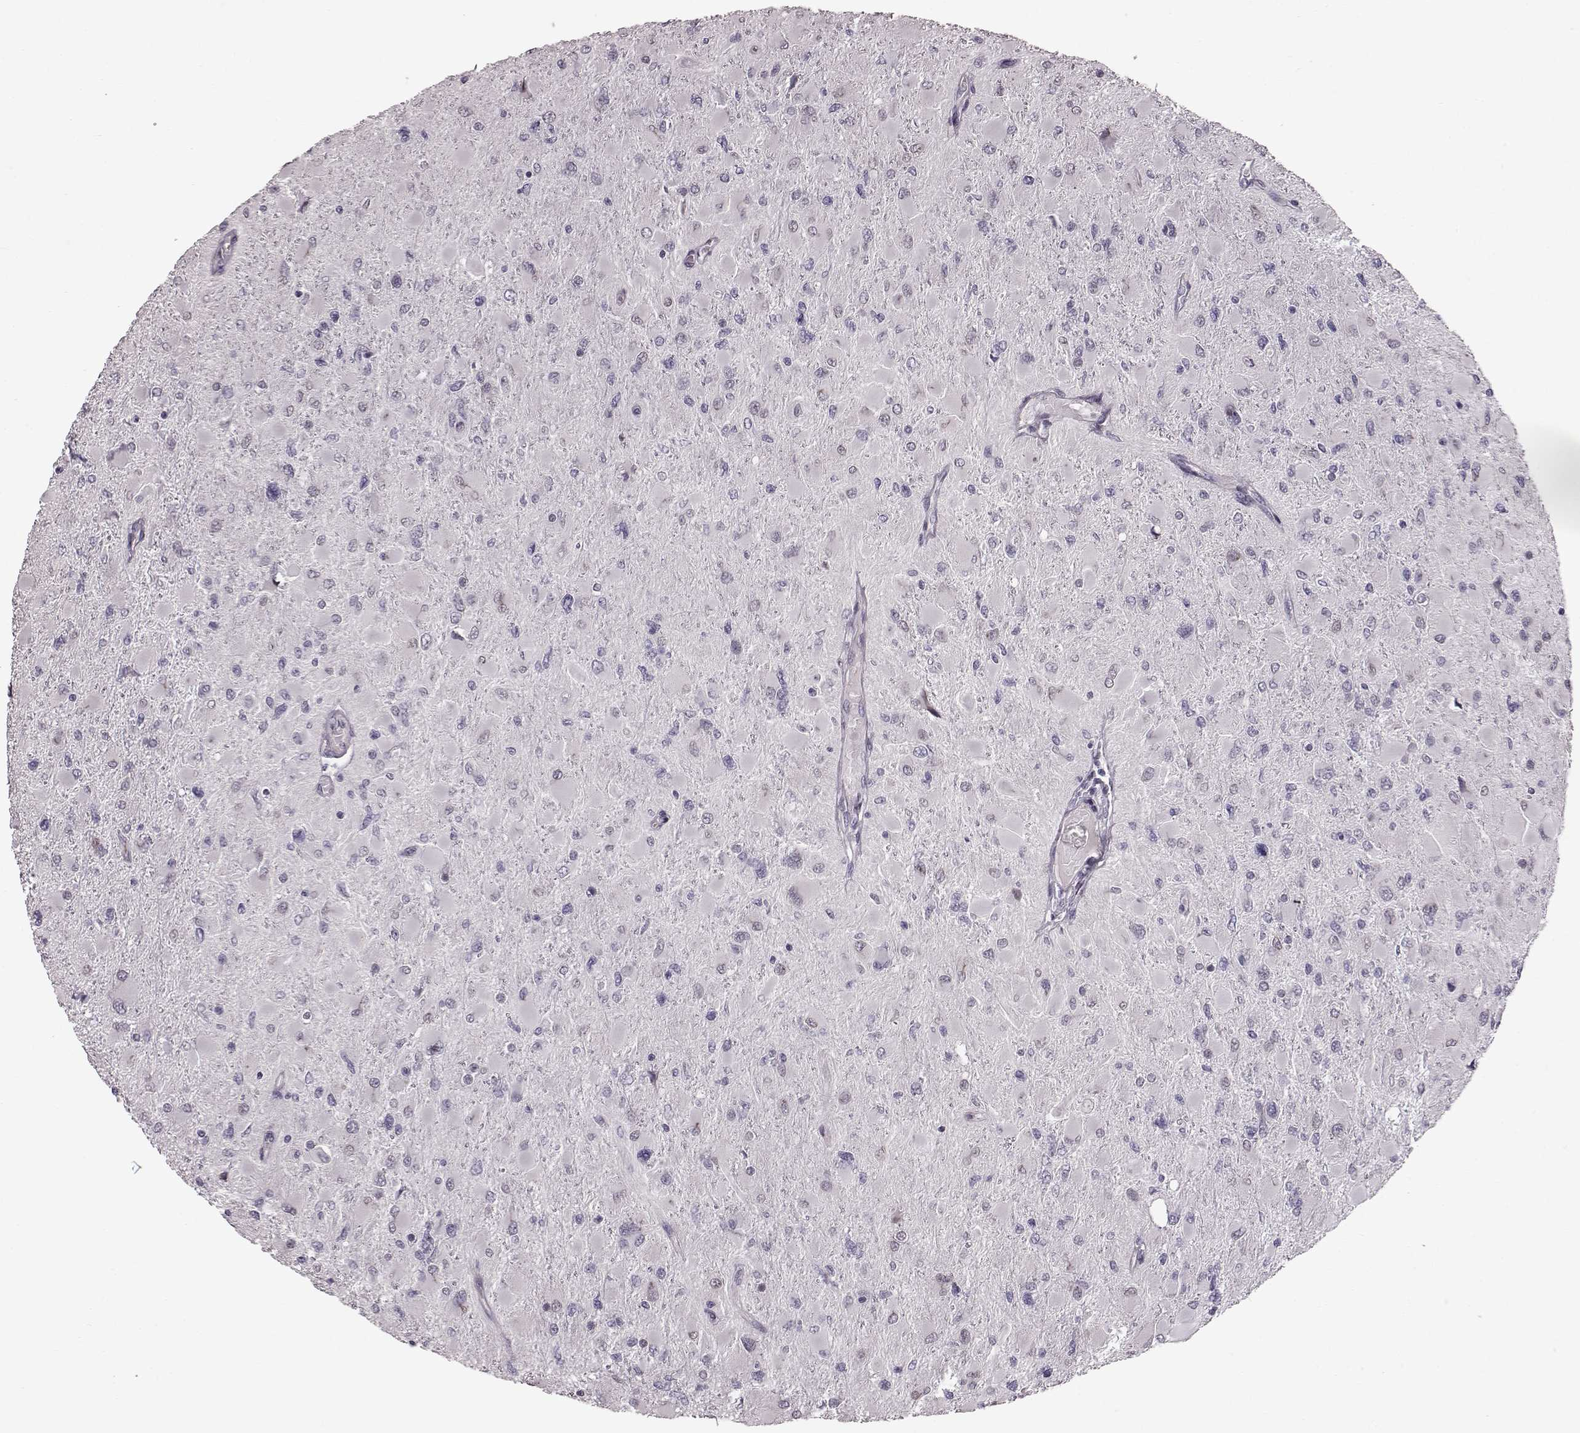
{"staining": {"intensity": "negative", "quantity": "none", "location": "none"}, "tissue": "glioma", "cell_type": "Tumor cells", "image_type": "cancer", "snomed": [{"axis": "morphology", "description": "Glioma, malignant, High grade"}, {"axis": "topography", "description": "Cerebral cortex"}], "caption": "This is an IHC micrograph of malignant high-grade glioma. There is no staining in tumor cells.", "gene": "TCHHL1", "patient": {"sex": "female", "age": 36}}